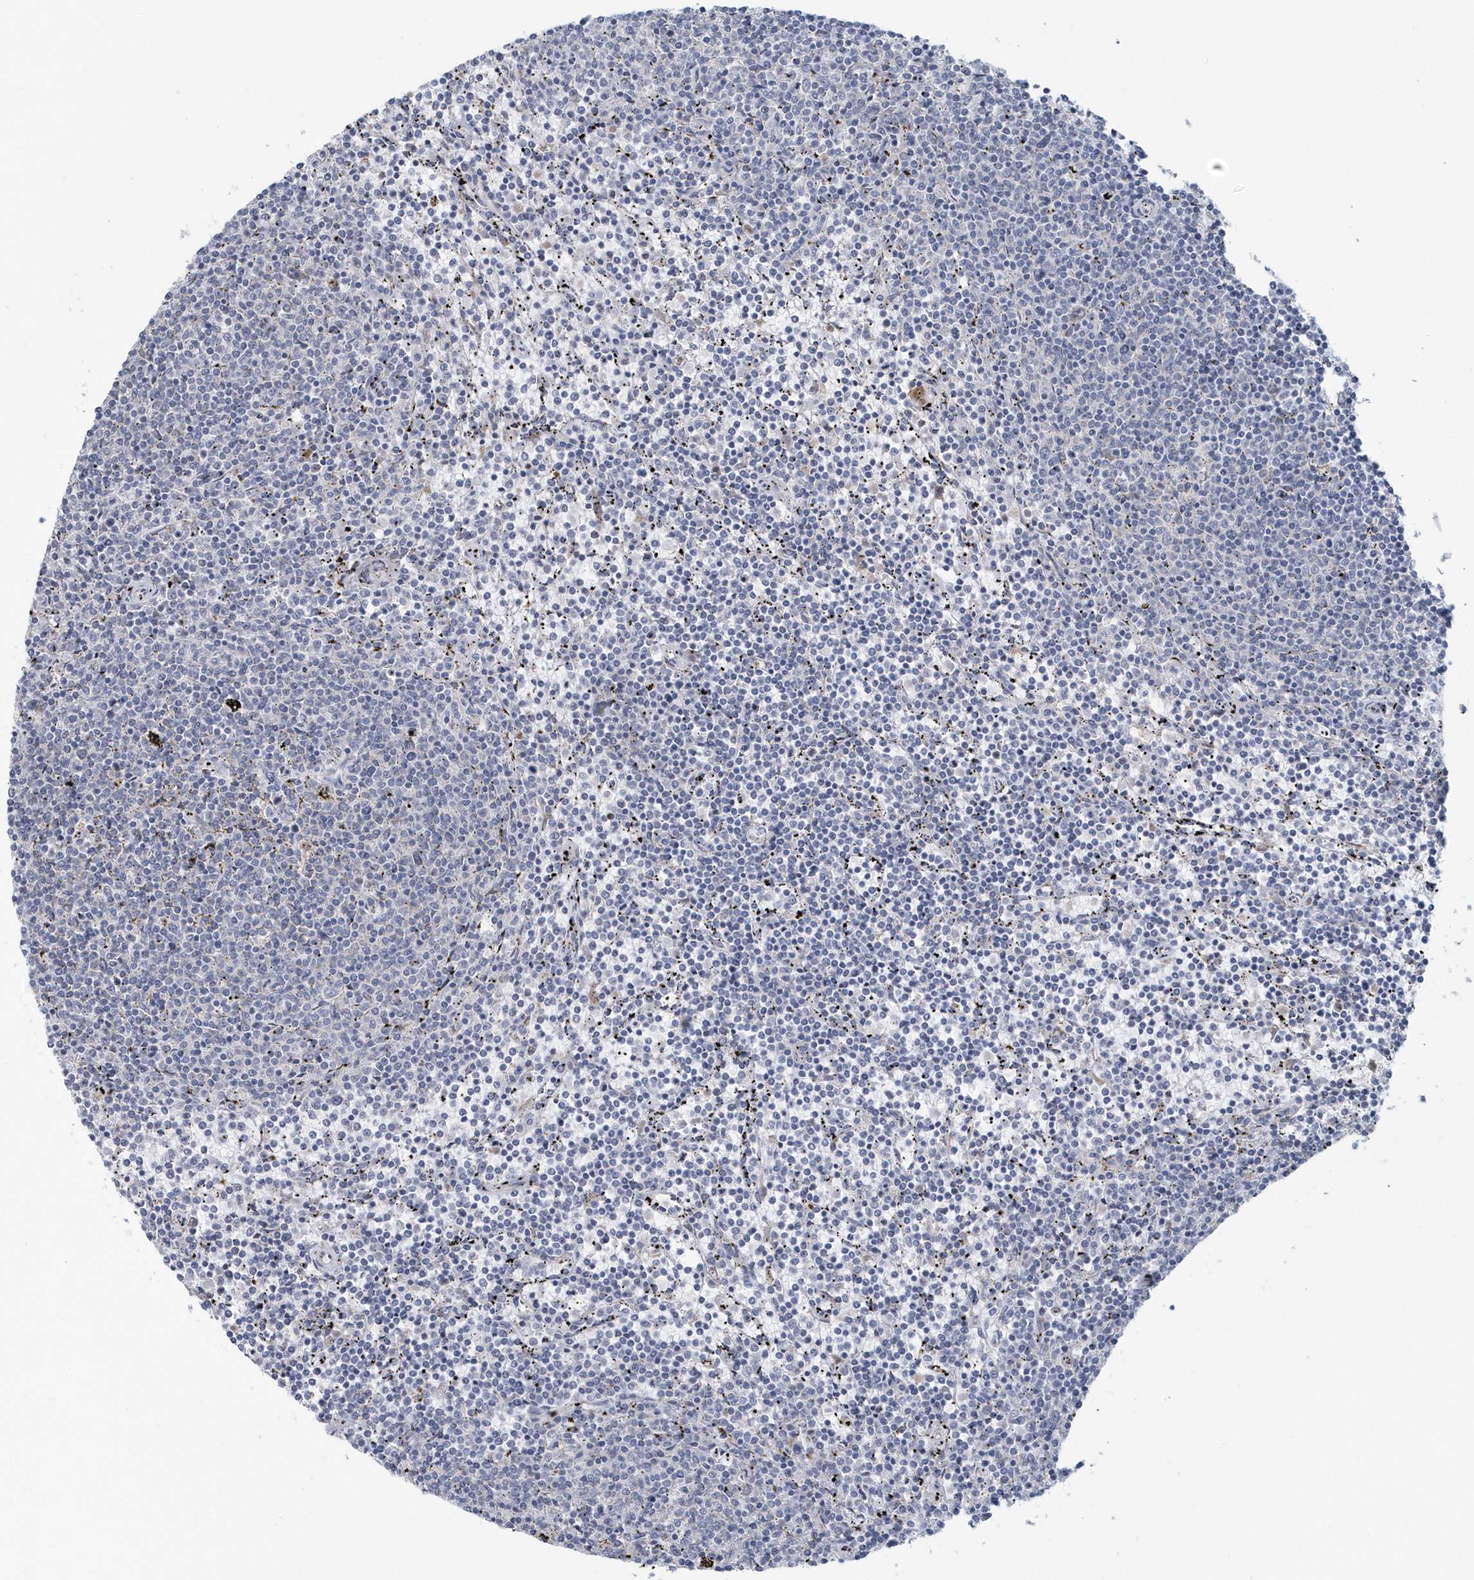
{"staining": {"intensity": "negative", "quantity": "none", "location": "none"}, "tissue": "lymphoma", "cell_type": "Tumor cells", "image_type": "cancer", "snomed": [{"axis": "morphology", "description": "Malignant lymphoma, non-Hodgkin's type, Low grade"}, {"axis": "topography", "description": "Spleen"}], "caption": "Tumor cells show no significant protein staining in malignant lymphoma, non-Hodgkin's type (low-grade).", "gene": "SPATA18", "patient": {"sex": "female", "age": 50}}